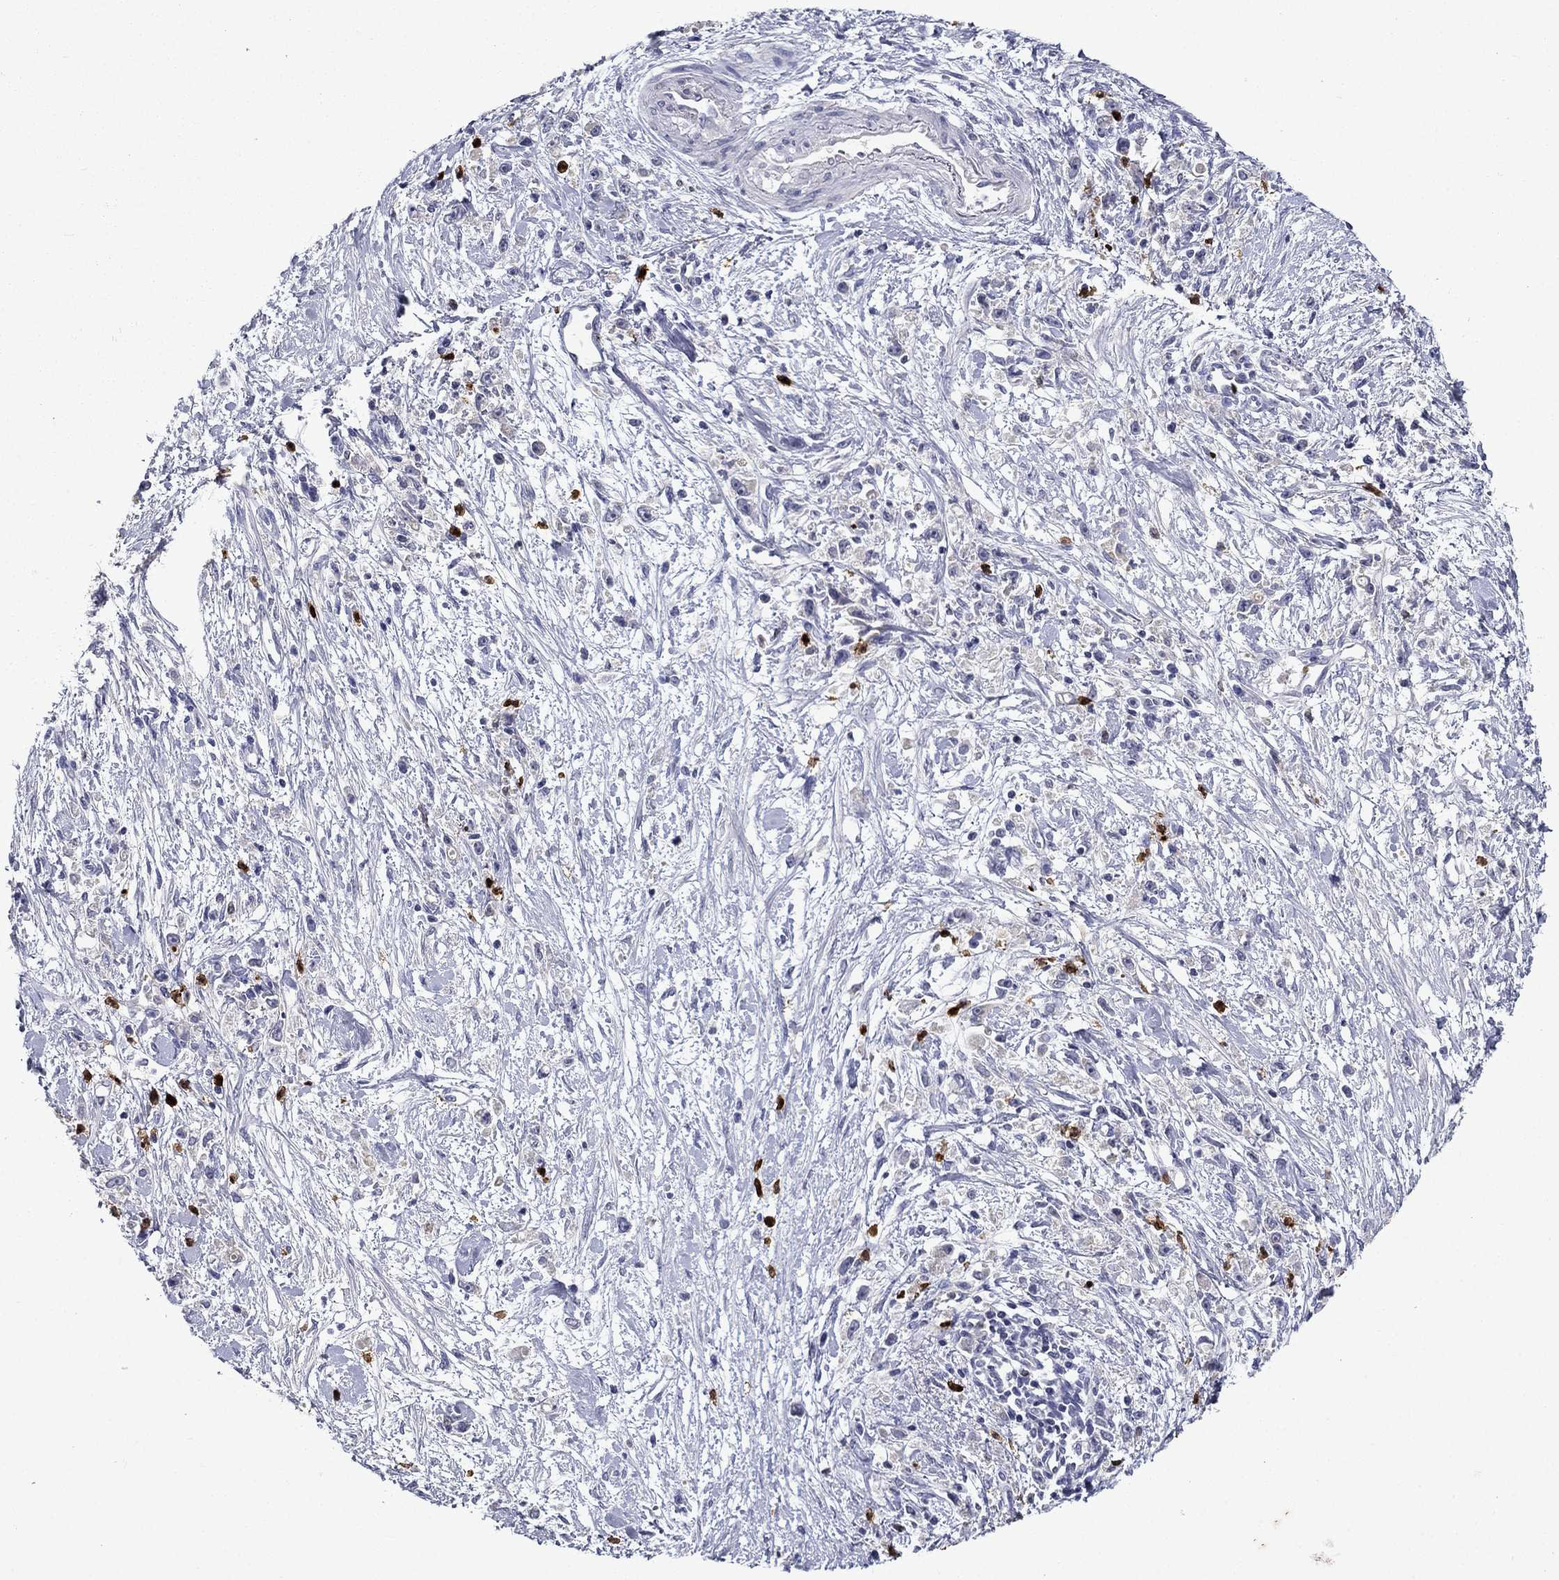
{"staining": {"intensity": "negative", "quantity": "none", "location": "none"}, "tissue": "stomach cancer", "cell_type": "Tumor cells", "image_type": "cancer", "snomed": [{"axis": "morphology", "description": "Adenocarcinoma, NOS"}, {"axis": "topography", "description": "Stomach"}], "caption": "Immunohistochemistry micrograph of neoplastic tissue: stomach adenocarcinoma stained with DAB displays no significant protein staining in tumor cells.", "gene": "IRF5", "patient": {"sex": "female", "age": 59}}